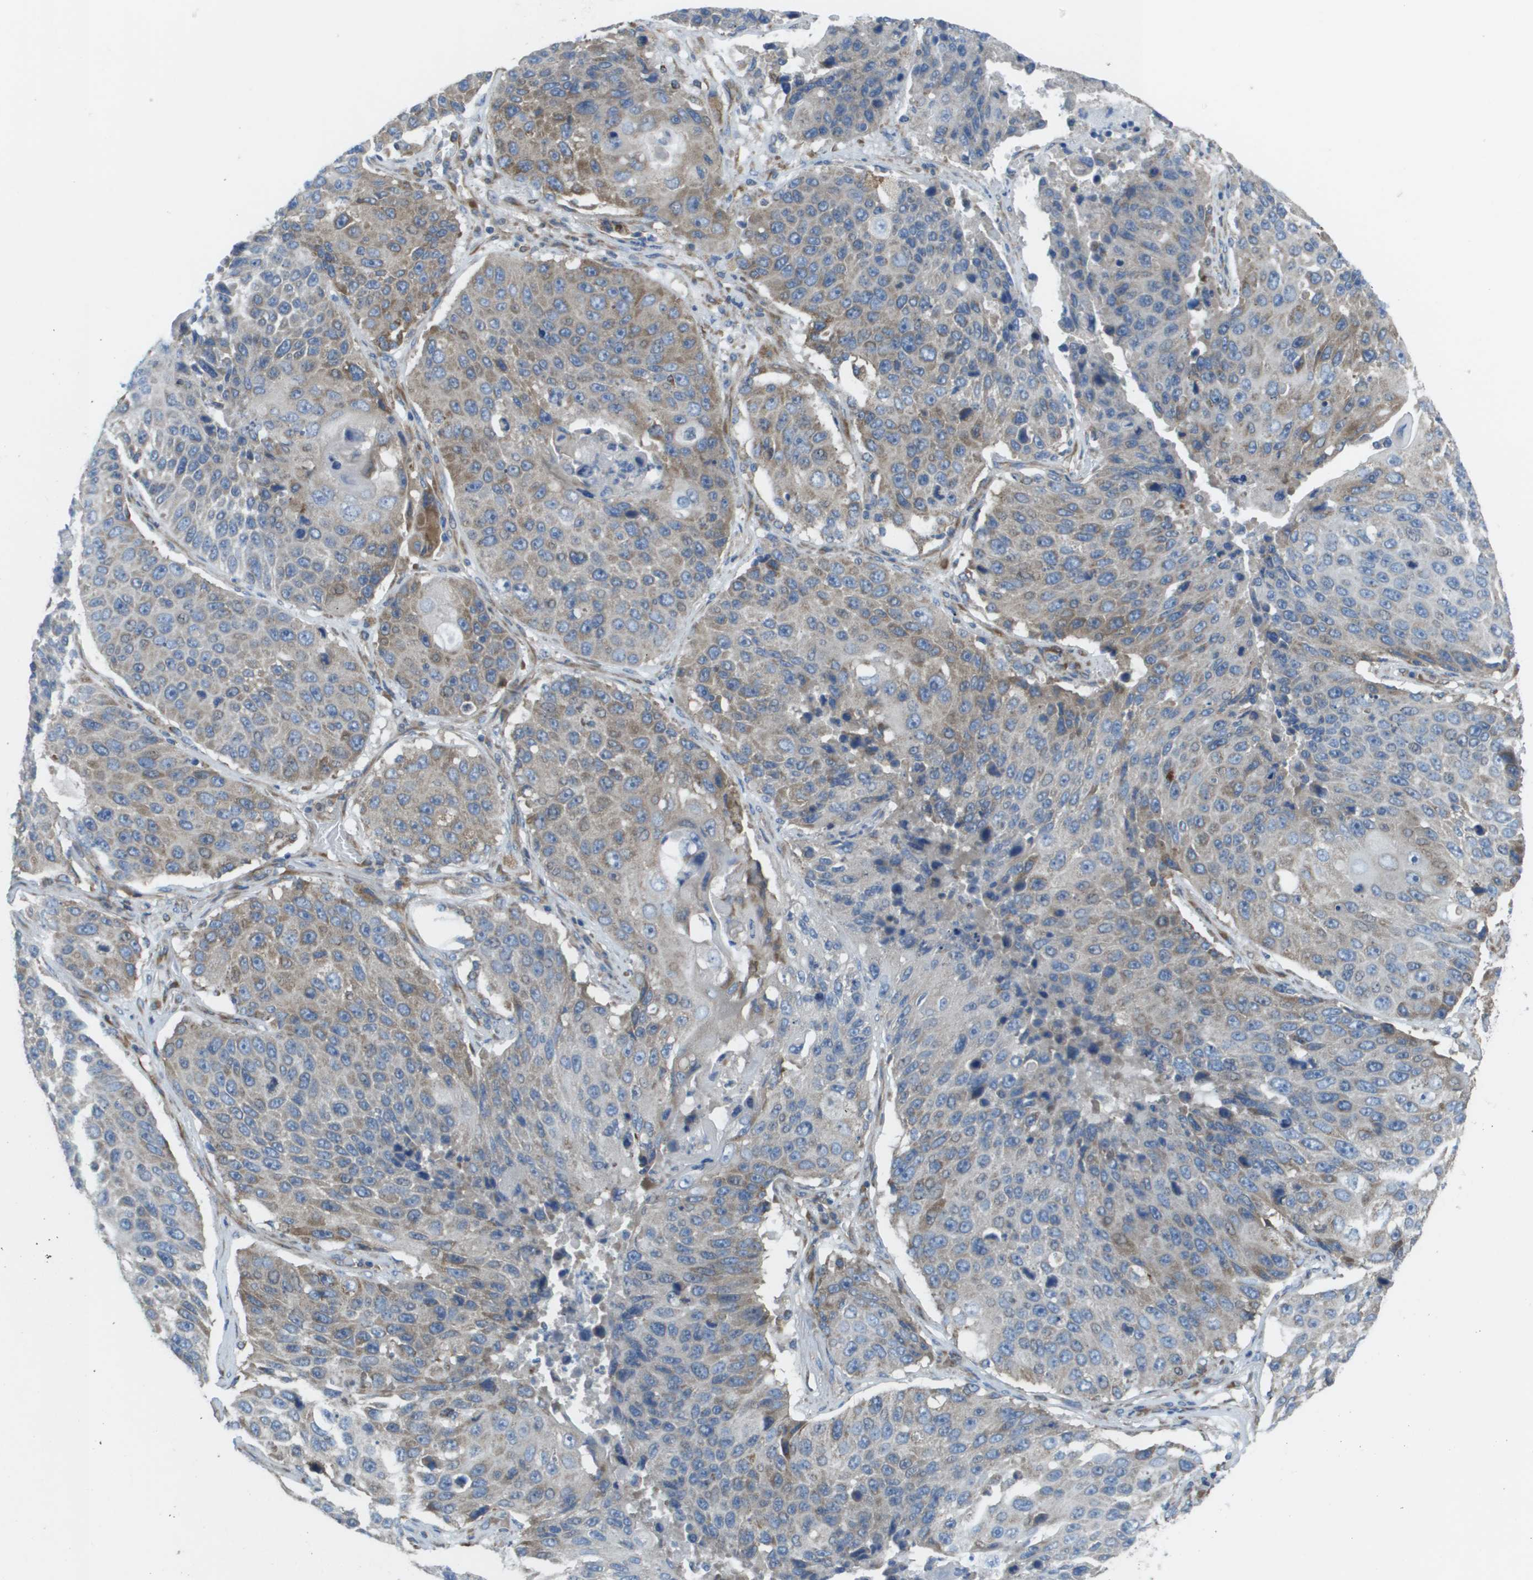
{"staining": {"intensity": "moderate", "quantity": "<25%", "location": "cytoplasmic/membranous"}, "tissue": "lung cancer", "cell_type": "Tumor cells", "image_type": "cancer", "snomed": [{"axis": "morphology", "description": "Squamous cell carcinoma, NOS"}, {"axis": "topography", "description": "Lung"}], "caption": "Lung cancer (squamous cell carcinoma) stained for a protein (brown) displays moderate cytoplasmic/membranous positive staining in approximately <25% of tumor cells.", "gene": "CLCN2", "patient": {"sex": "male", "age": 61}}